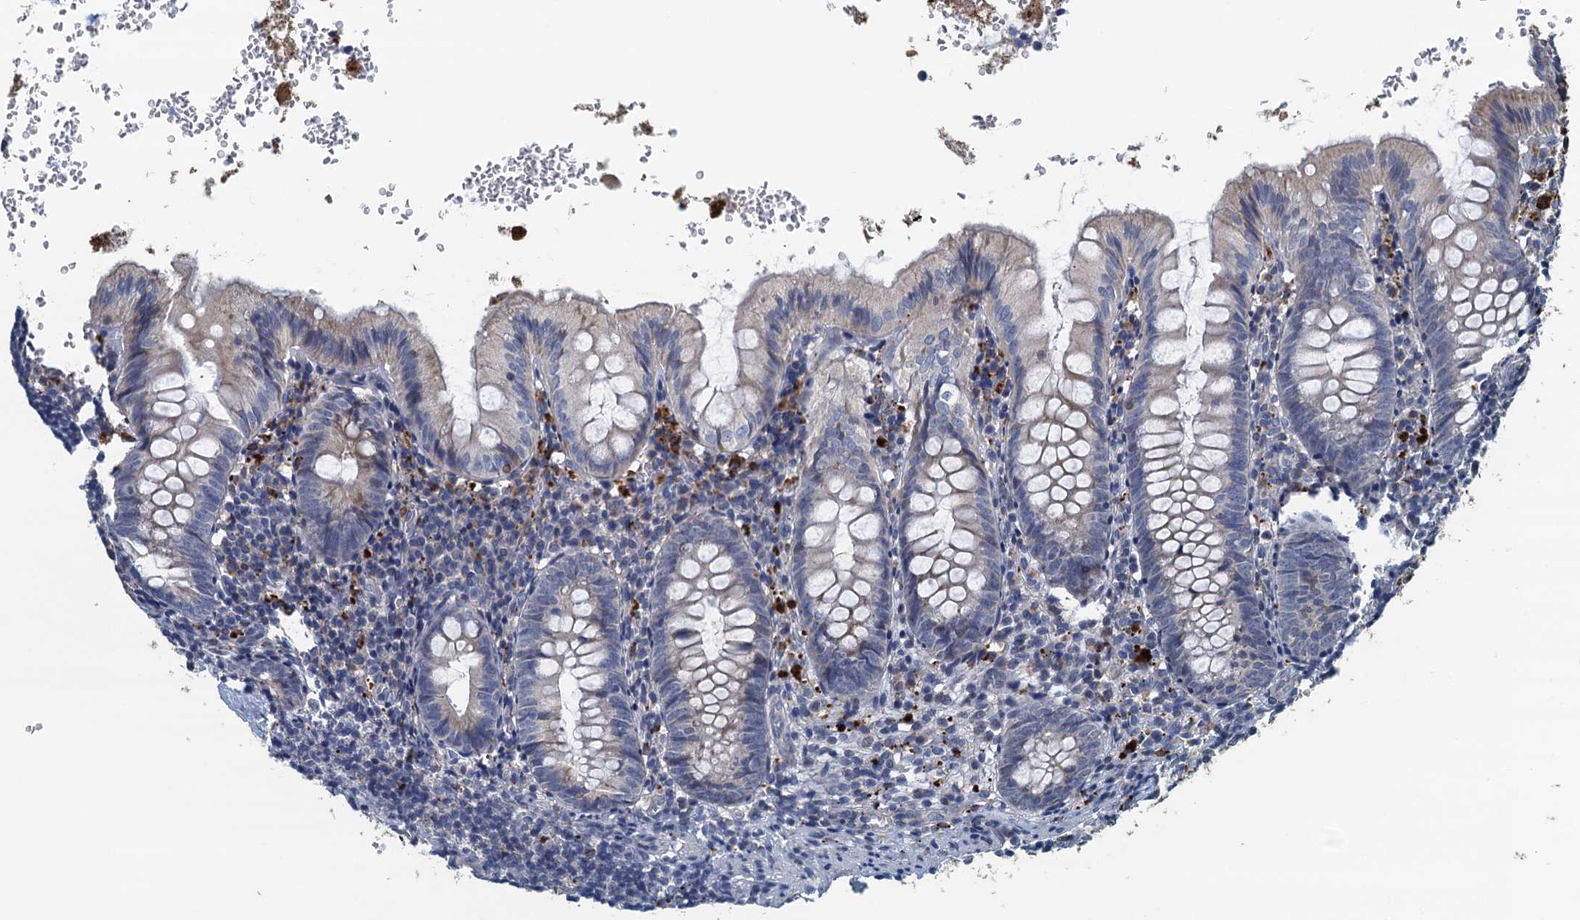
{"staining": {"intensity": "negative", "quantity": "none", "location": "none"}, "tissue": "appendix", "cell_type": "Glandular cells", "image_type": "normal", "snomed": [{"axis": "morphology", "description": "Normal tissue, NOS"}, {"axis": "topography", "description": "Appendix"}], "caption": "IHC of unremarkable appendix reveals no staining in glandular cells. (DAB immunohistochemistry with hematoxylin counter stain).", "gene": "AGRN", "patient": {"sex": "male", "age": 8}}